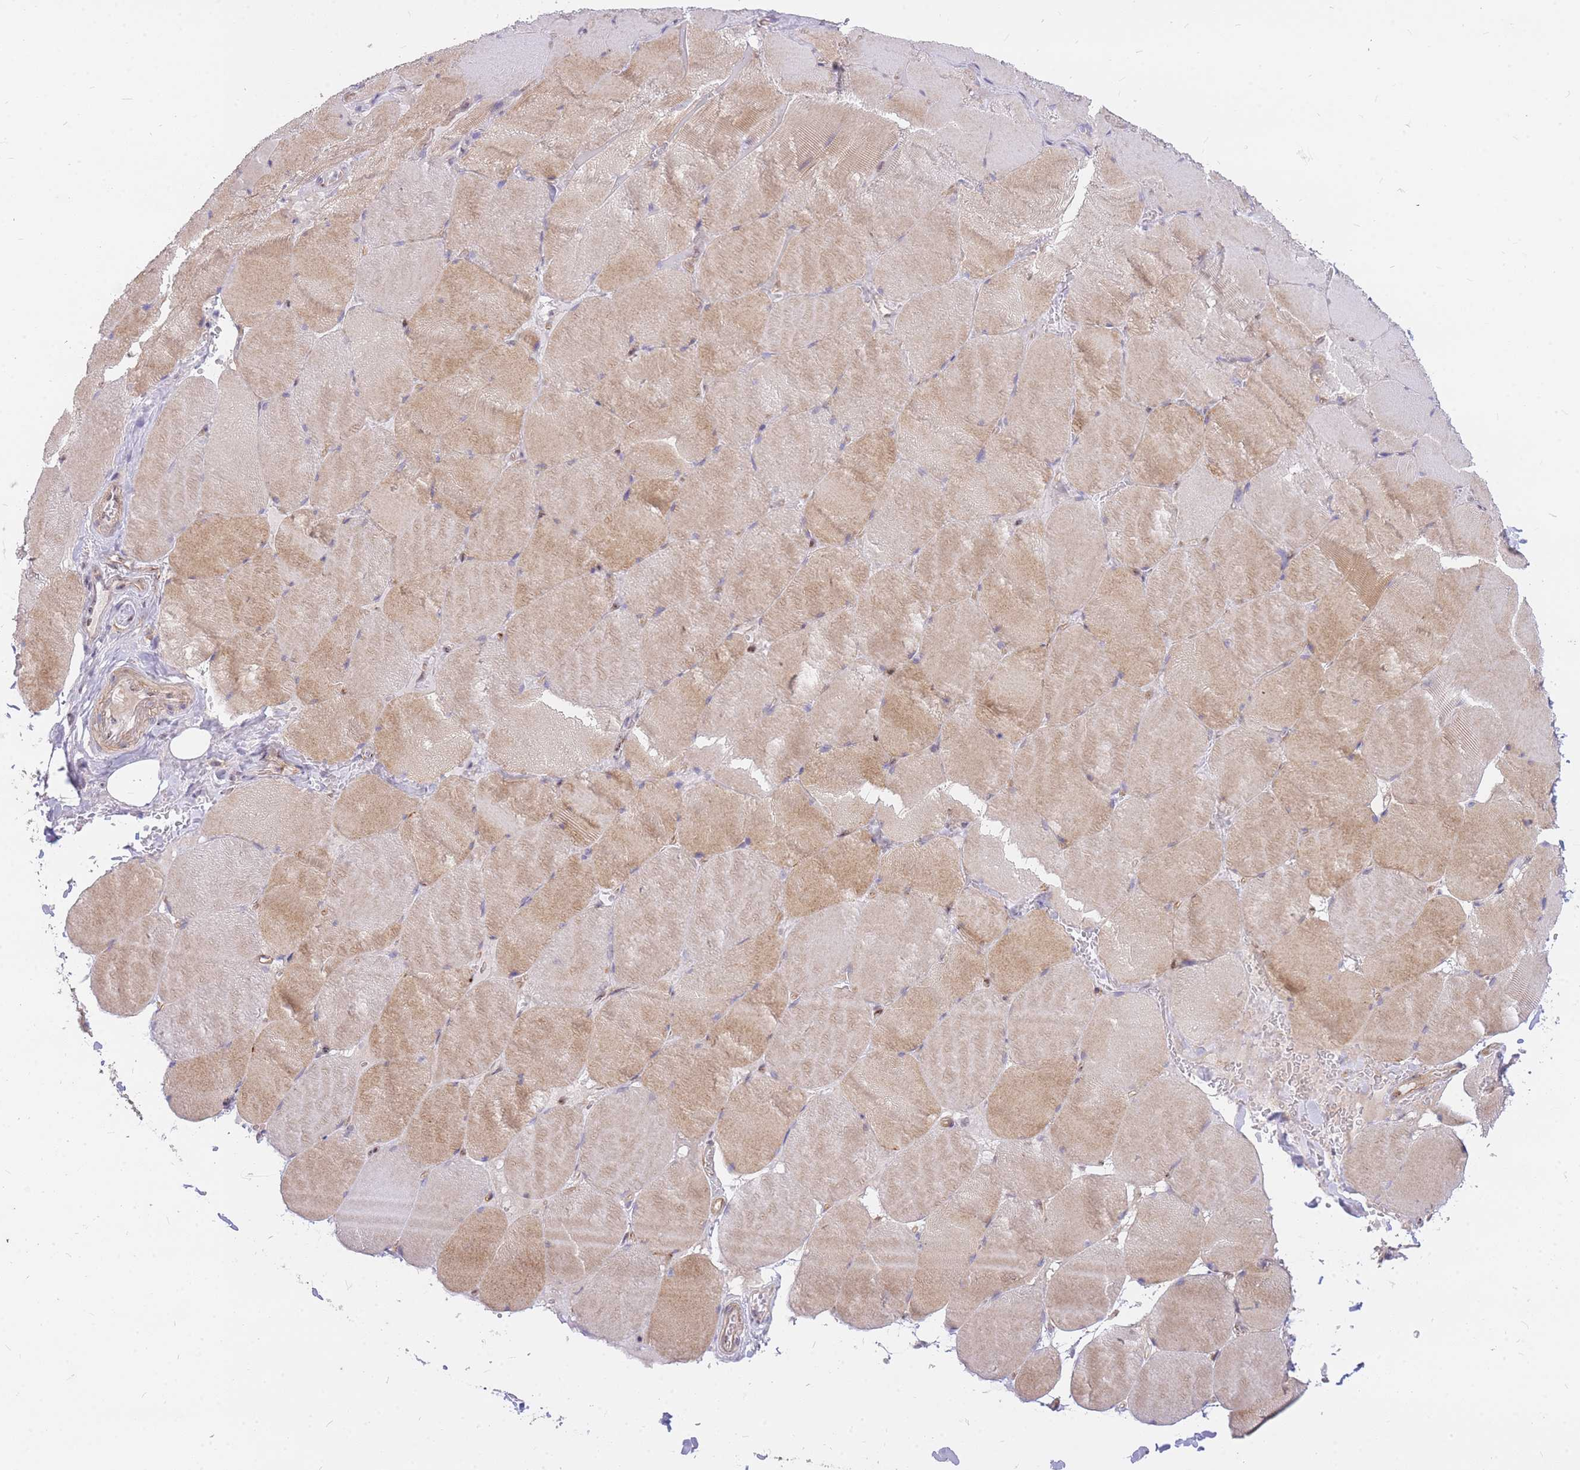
{"staining": {"intensity": "weak", "quantity": ">75%", "location": "cytoplasmic/membranous"}, "tissue": "skeletal muscle", "cell_type": "Myocytes", "image_type": "normal", "snomed": [{"axis": "morphology", "description": "Normal tissue, NOS"}, {"axis": "topography", "description": "Skeletal muscle"}, {"axis": "topography", "description": "Head-Neck"}], "caption": "An immunohistochemistry photomicrograph of benign tissue is shown. Protein staining in brown highlights weak cytoplasmic/membranous positivity in skeletal muscle within myocytes. The staining is performed using DAB (3,3'-diaminobenzidine) brown chromogen to label protein expression. The nuclei are counter-stained blue using hematoxylin.", "gene": "TLE2", "patient": {"sex": "male", "age": 66}}